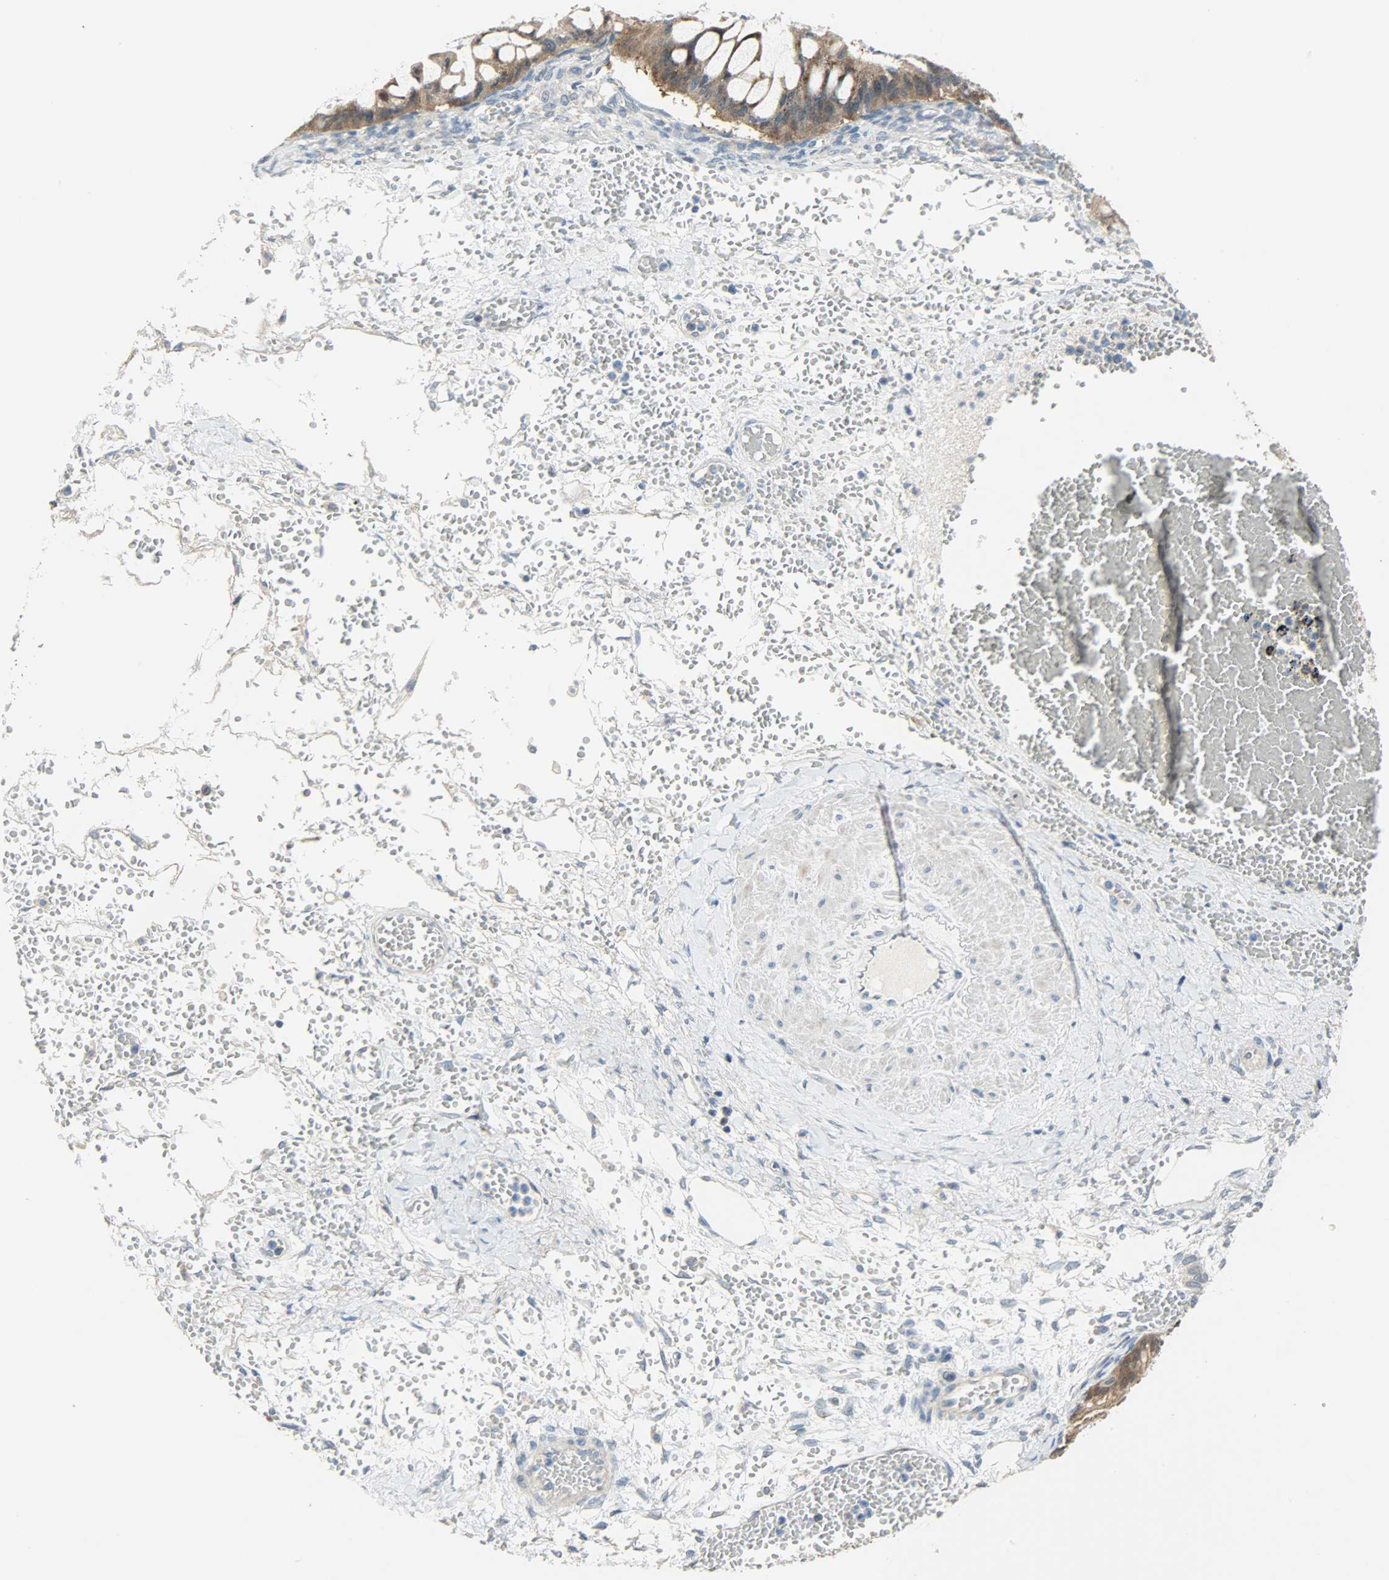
{"staining": {"intensity": "moderate", "quantity": ">75%", "location": "cytoplasmic/membranous"}, "tissue": "ovarian cancer", "cell_type": "Tumor cells", "image_type": "cancer", "snomed": [{"axis": "morphology", "description": "Cystadenocarcinoma, mucinous, NOS"}, {"axis": "topography", "description": "Ovary"}], "caption": "Protein expression analysis of mucinous cystadenocarcinoma (ovarian) demonstrates moderate cytoplasmic/membranous staining in approximately >75% of tumor cells.", "gene": "PPP1R1B", "patient": {"sex": "female", "age": 73}}